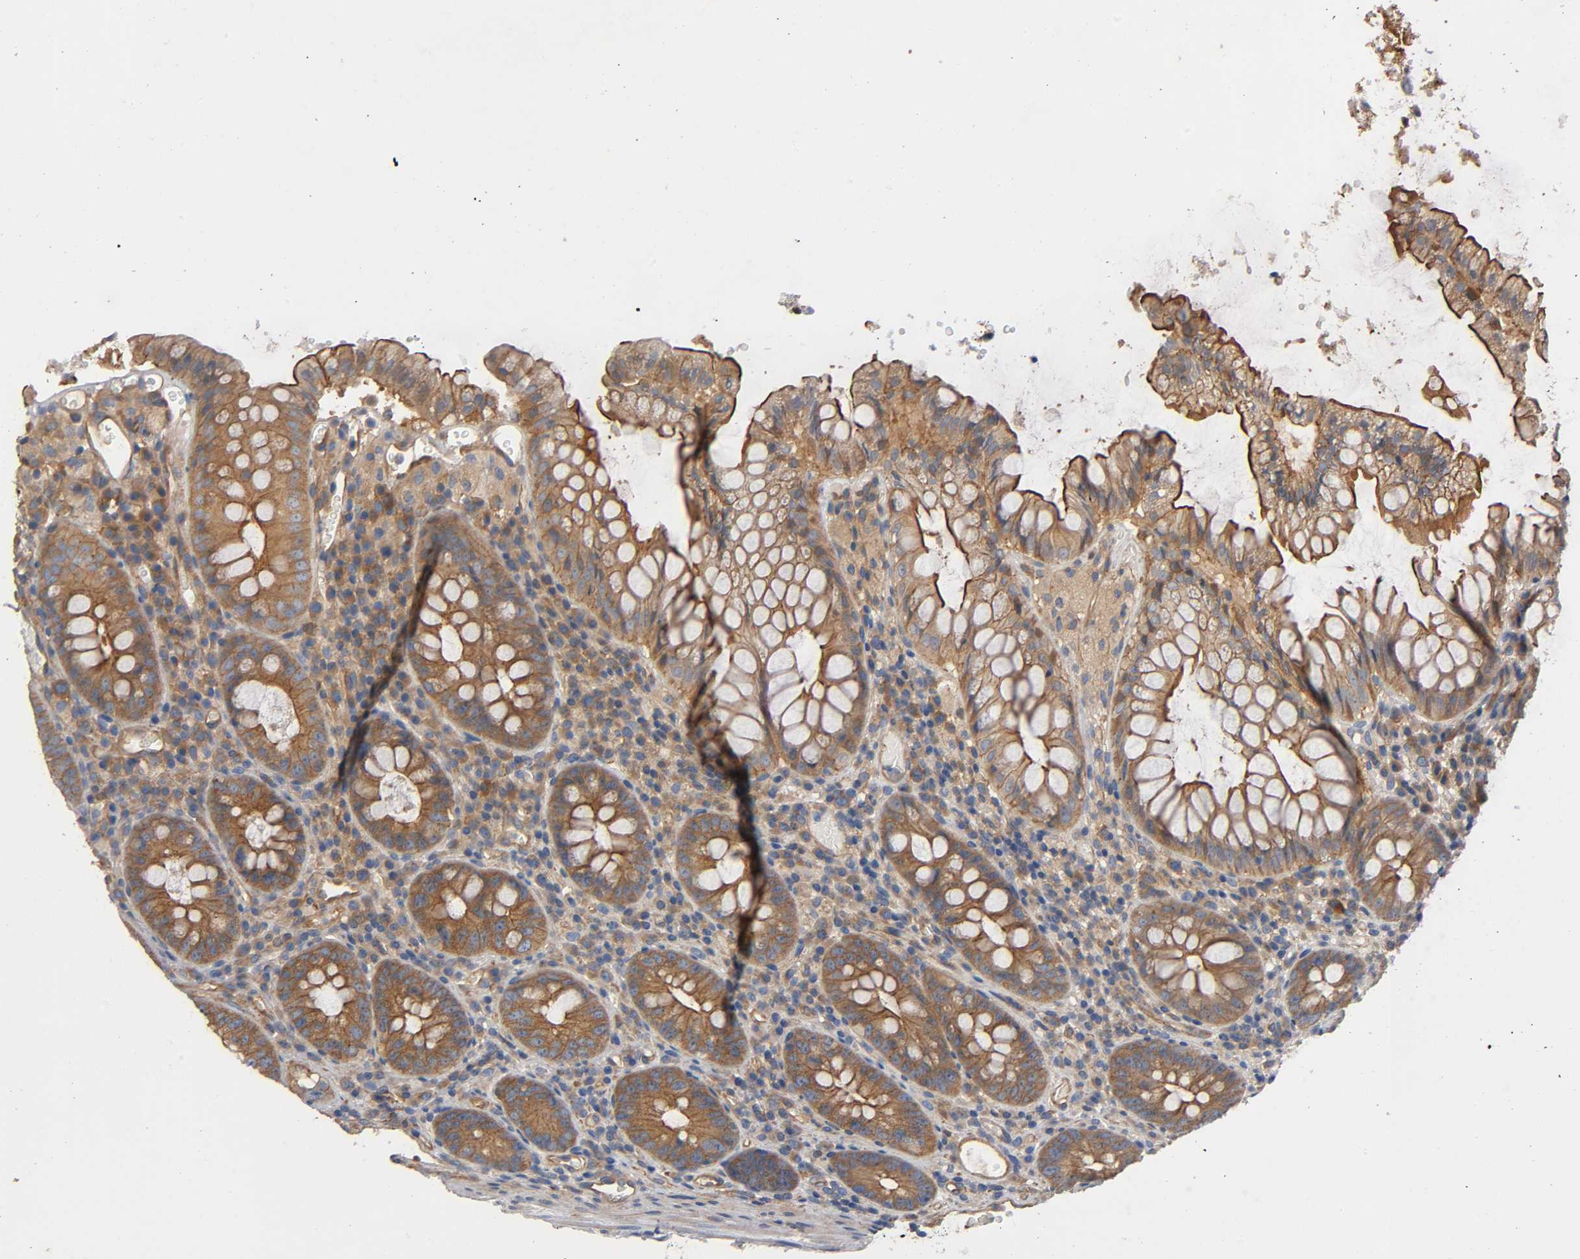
{"staining": {"intensity": "moderate", "quantity": ">75%", "location": "cytoplasmic/membranous"}, "tissue": "colon", "cell_type": "Endothelial cells", "image_type": "normal", "snomed": [{"axis": "morphology", "description": "Normal tissue, NOS"}, {"axis": "topography", "description": "Colon"}], "caption": "Human colon stained with a brown dye exhibits moderate cytoplasmic/membranous positive expression in about >75% of endothelial cells.", "gene": "MARS1", "patient": {"sex": "female", "age": 46}}